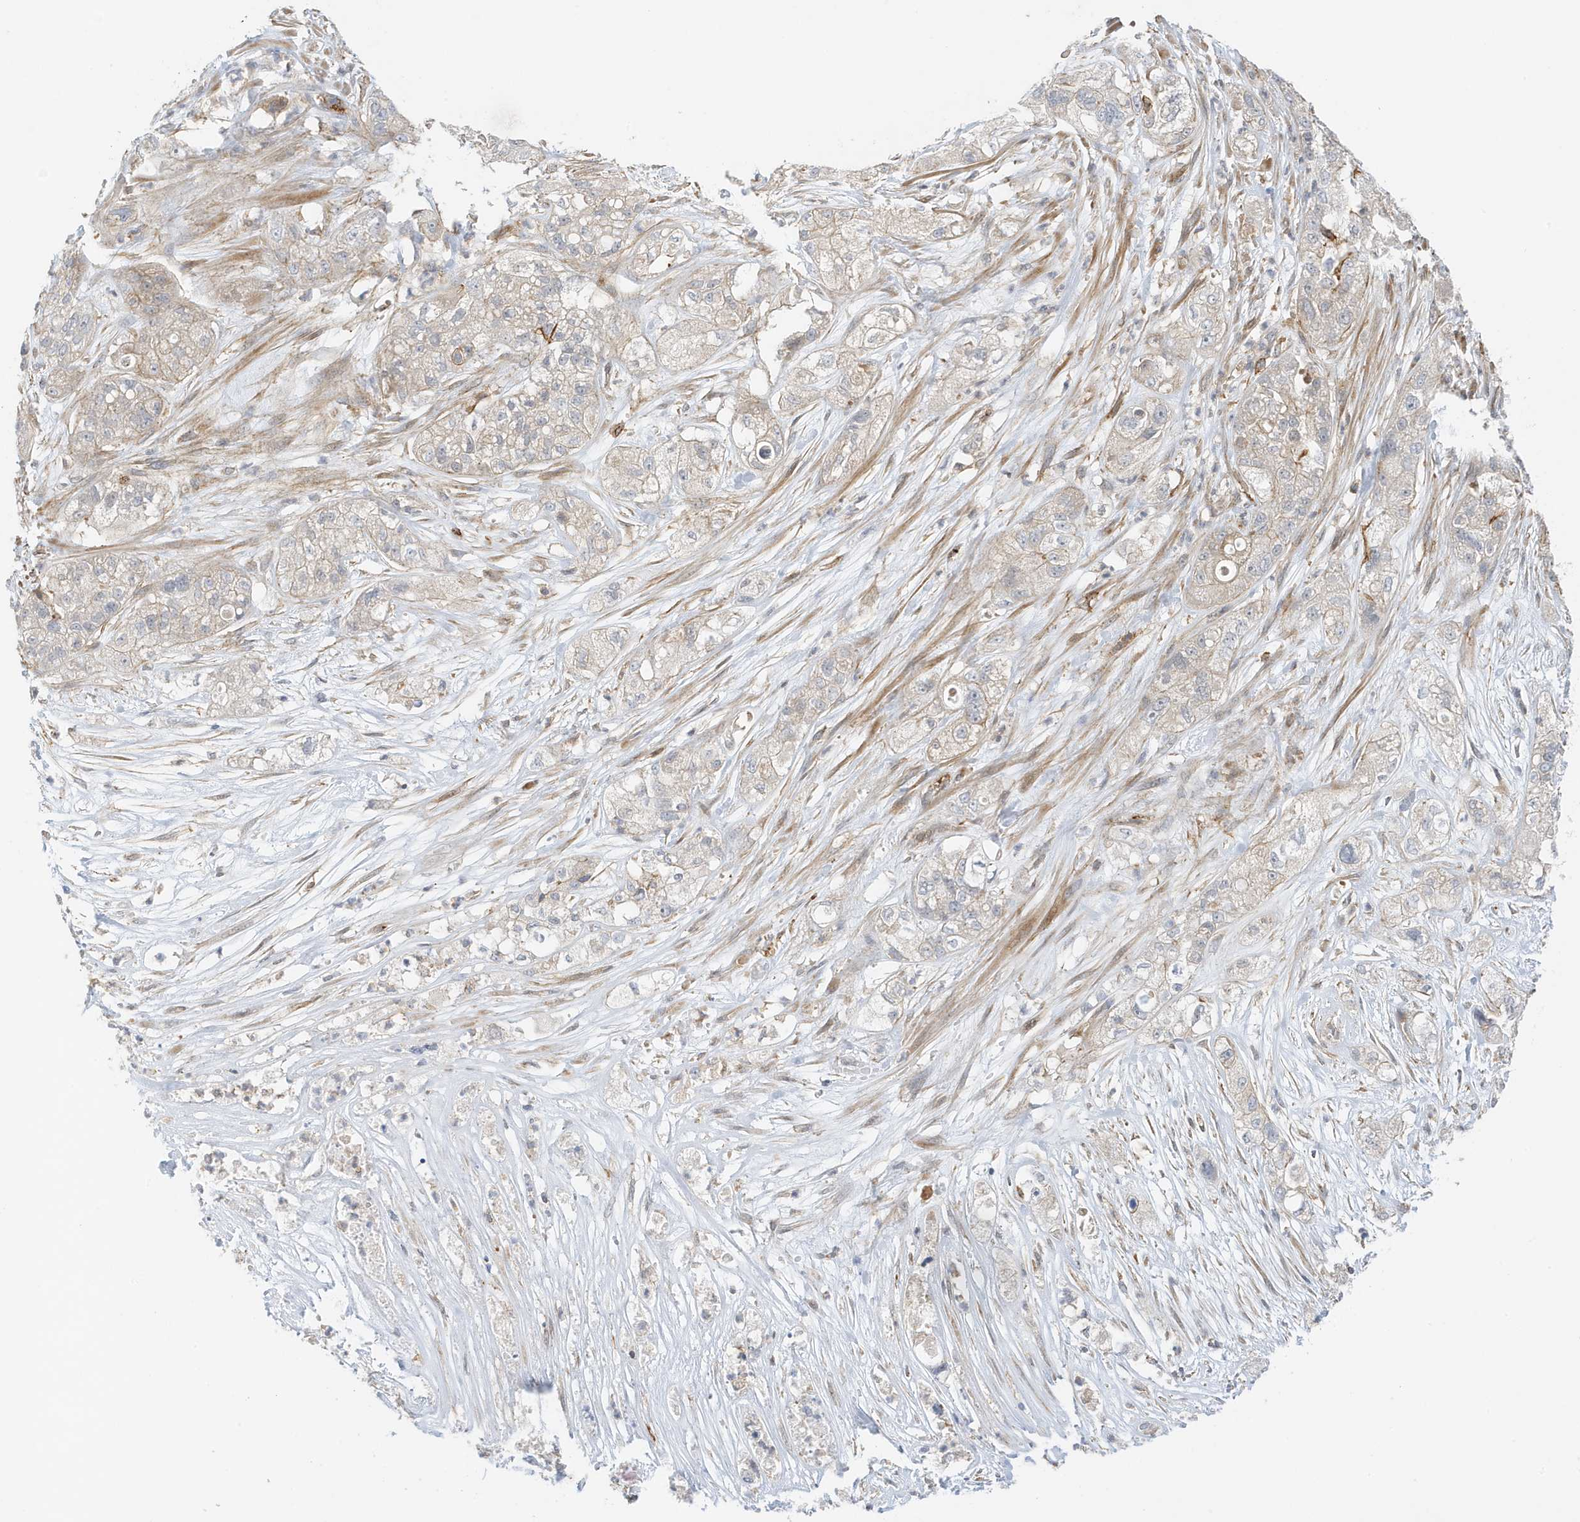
{"staining": {"intensity": "negative", "quantity": "none", "location": "none"}, "tissue": "pancreatic cancer", "cell_type": "Tumor cells", "image_type": "cancer", "snomed": [{"axis": "morphology", "description": "Adenocarcinoma, NOS"}, {"axis": "topography", "description": "Pancreas"}], "caption": "High power microscopy micrograph of an IHC photomicrograph of pancreatic adenocarcinoma, revealing no significant staining in tumor cells. (DAB IHC, high magnification).", "gene": "TATDN3", "patient": {"sex": "female", "age": 78}}